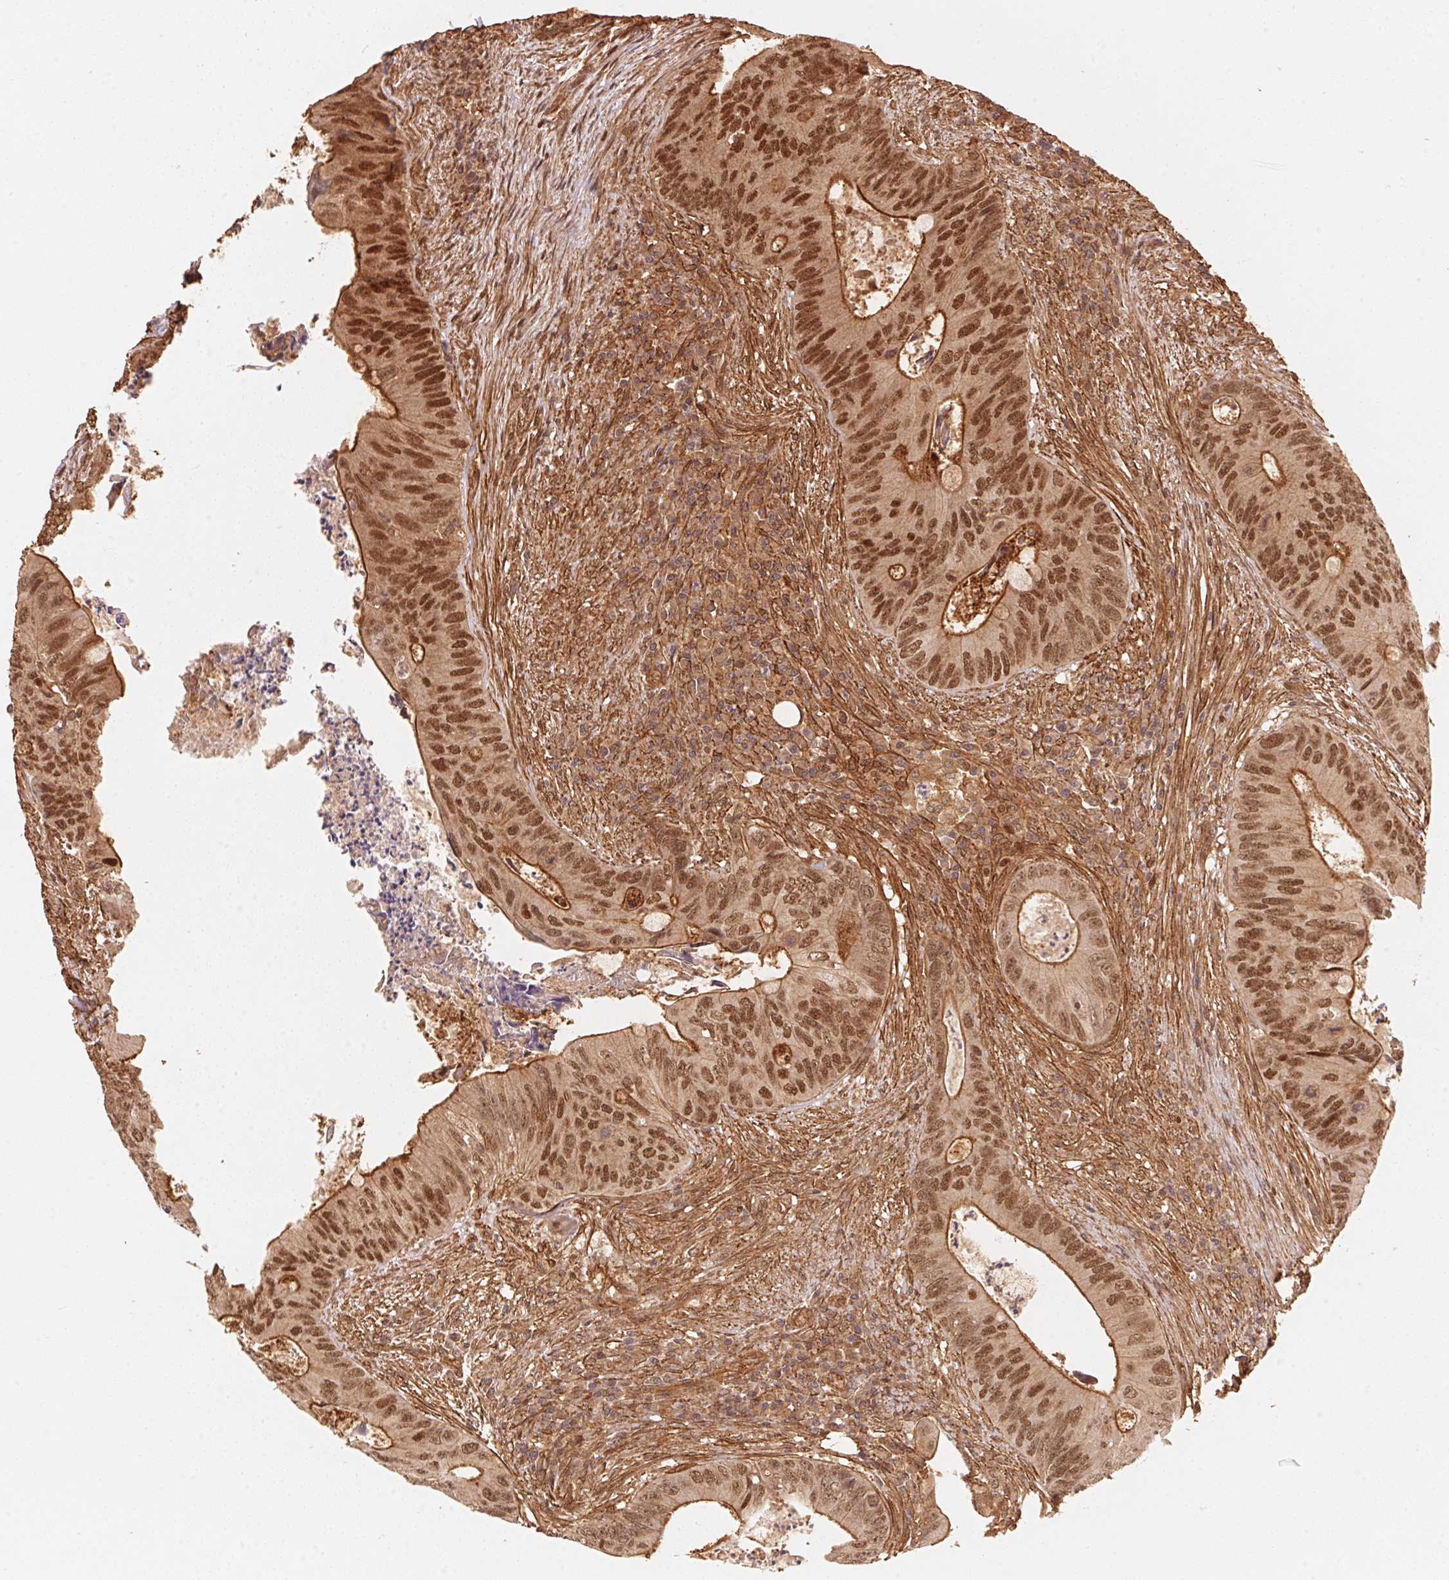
{"staining": {"intensity": "moderate", "quantity": ">75%", "location": "cytoplasmic/membranous,nuclear"}, "tissue": "colorectal cancer", "cell_type": "Tumor cells", "image_type": "cancer", "snomed": [{"axis": "morphology", "description": "Adenocarcinoma, NOS"}, {"axis": "topography", "description": "Colon"}], "caption": "Protein expression analysis of human colorectal cancer reveals moderate cytoplasmic/membranous and nuclear staining in about >75% of tumor cells.", "gene": "TNIP2", "patient": {"sex": "female", "age": 74}}